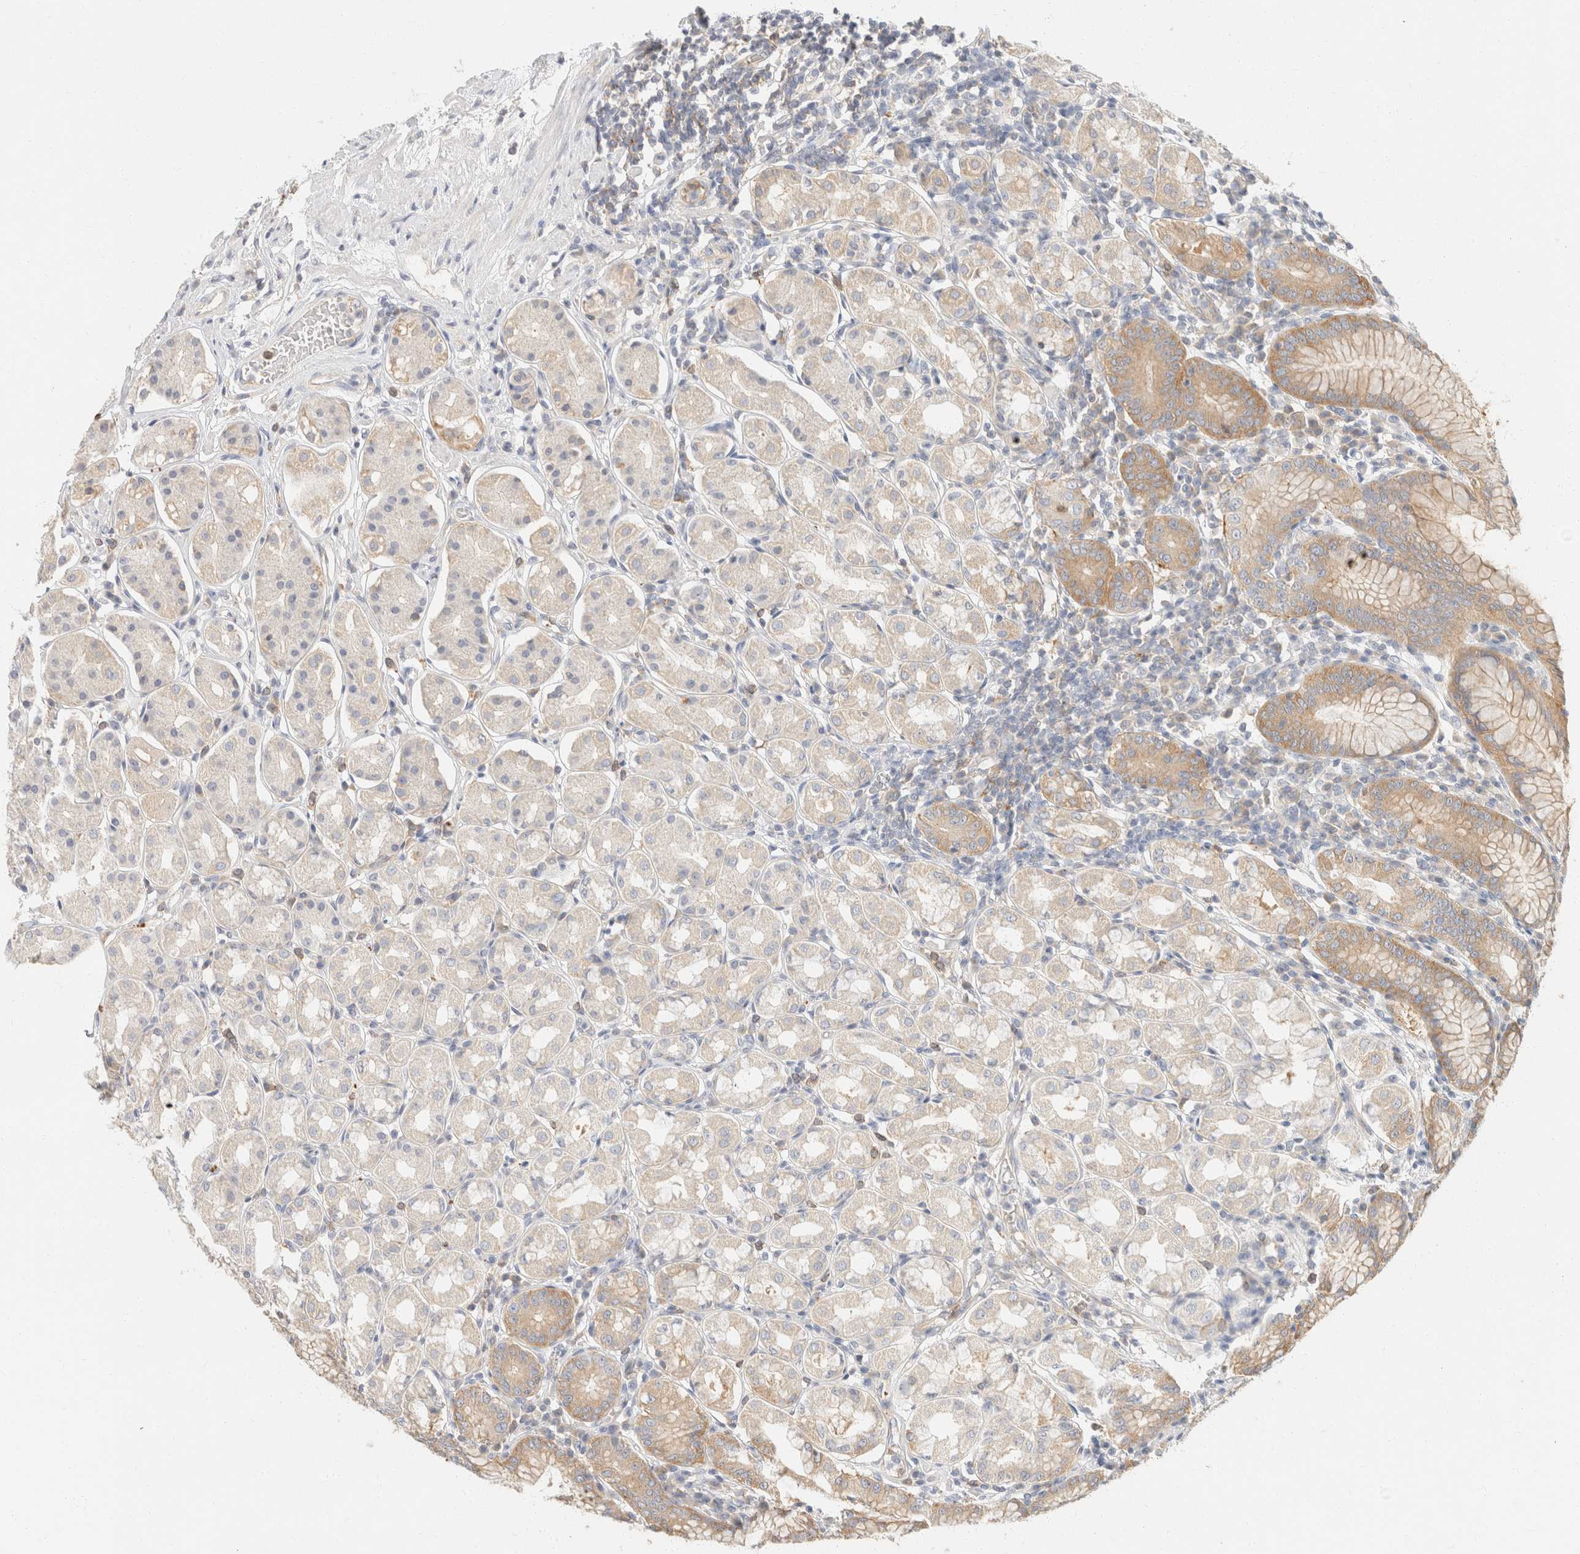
{"staining": {"intensity": "moderate", "quantity": "<25%", "location": "cytoplasmic/membranous"}, "tissue": "stomach", "cell_type": "Glandular cells", "image_type": "normal", "snomed": [{"axis": "morphology", "description": "Normal tissue, NOS"}, {"axis": "topography", "description": "Stomach"}, {"axis": "topography", "description": "Stomach, lower"}], "caption": "Stomach stained for a protein demonstrates moderate cytoplasmic/membranous positivity in glandular cells. (IHC, brightfield microscopy, high magnification).", "gene": "SH3GLB2", "patient": {"sex": "female", "age": 56}}